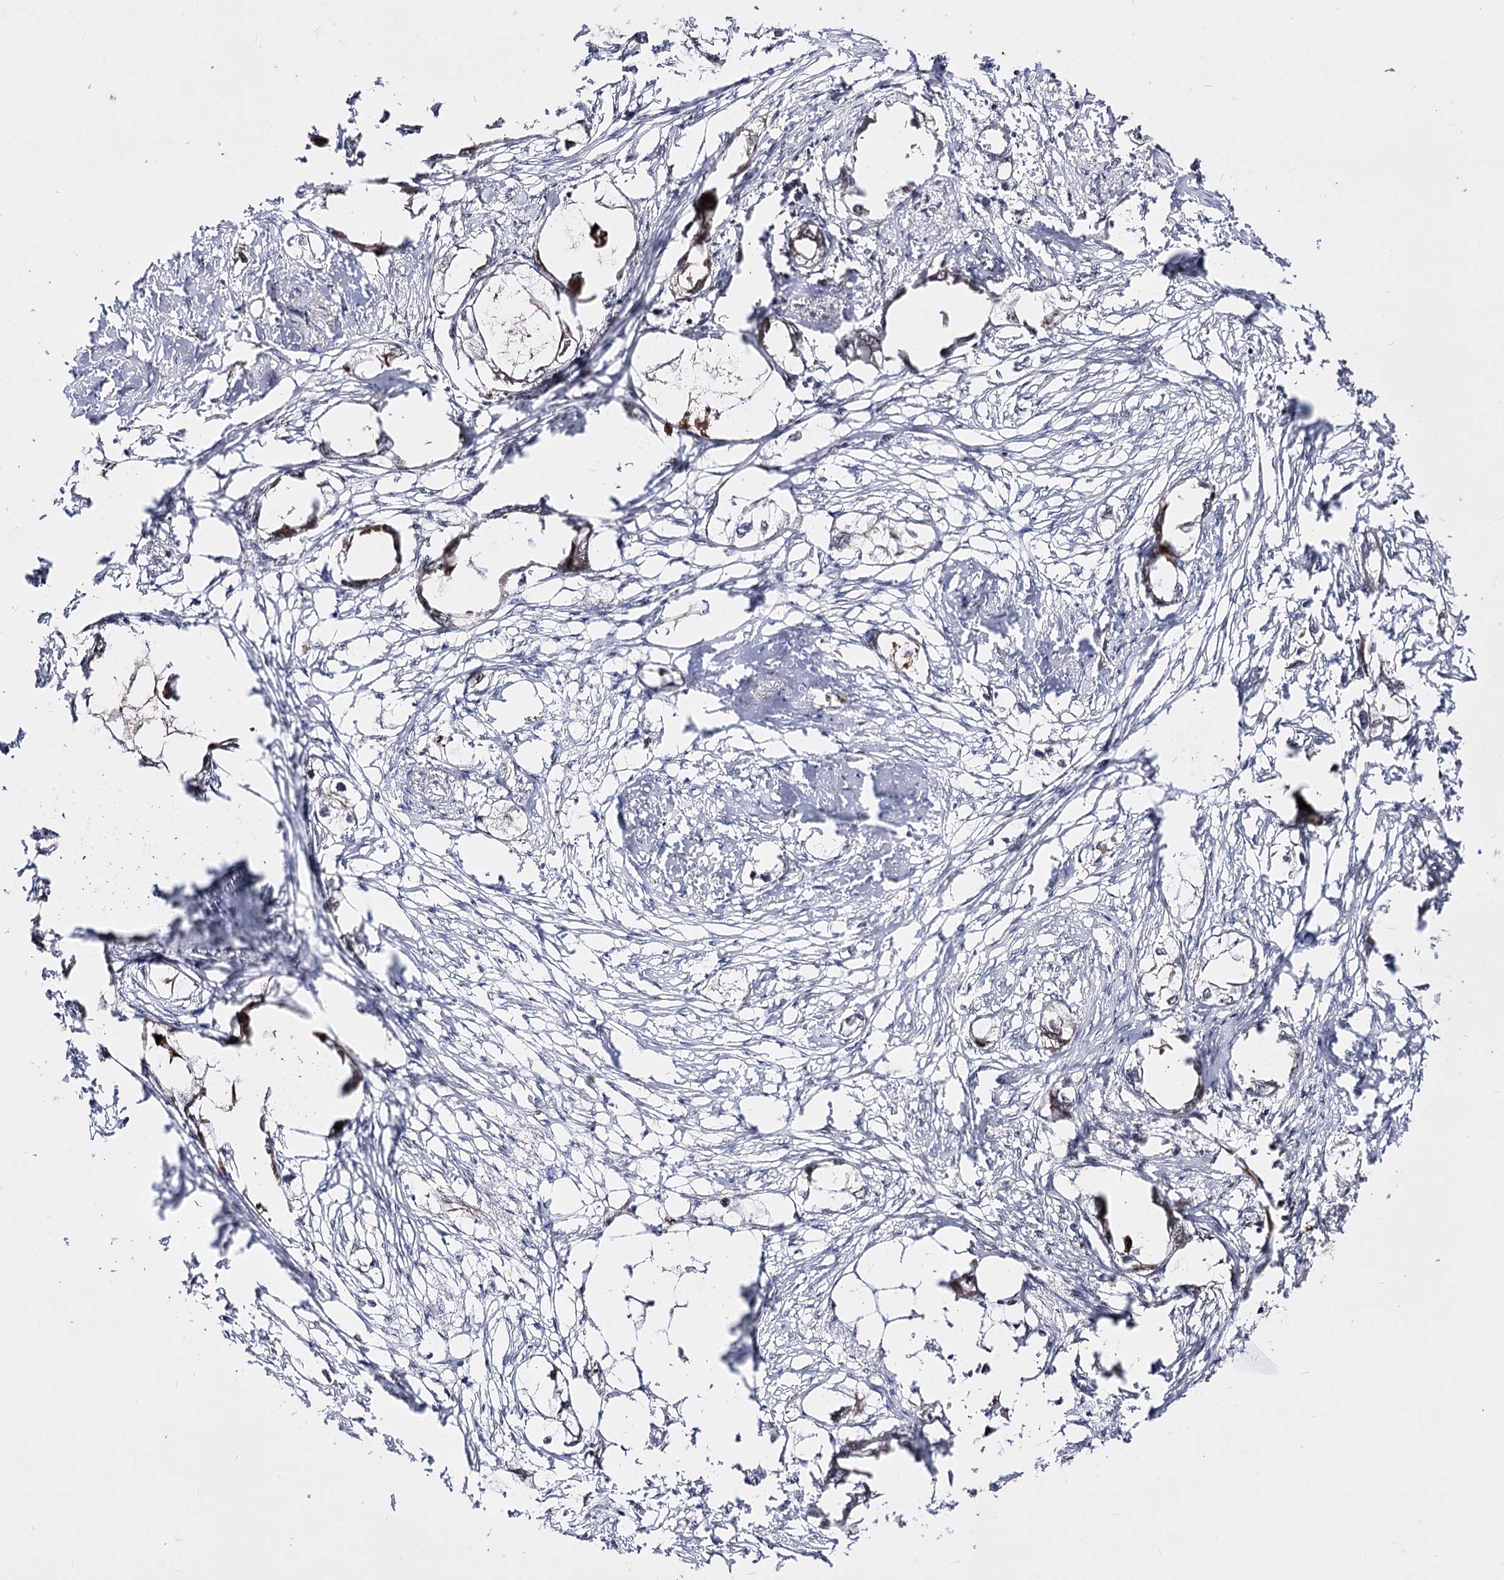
{"staining": {"intensity": "negative", "quantity": "none", "location": "none"}, "tissue": "endometrial cancer", "cell_type": "Tumor cells", "image_type": "cancer", "snomed": [{"axis": "morphology", "description": "Adenocarcinoma, NOS"}, {"axis": "morphology", "description": "Adenocarcinoma, metastatic, NOS"}, {"axis": "topography", "description": "Adipose tissue"}, {"axis": "topography", "description": "Endometrium"}], "caption": "Immunohistochemical staining of human endometrial adenocarcinoma reveals no significant positivity in tumor cells.", "gene": "STOX1", "patient": {"sex": "female", "age": 67}}